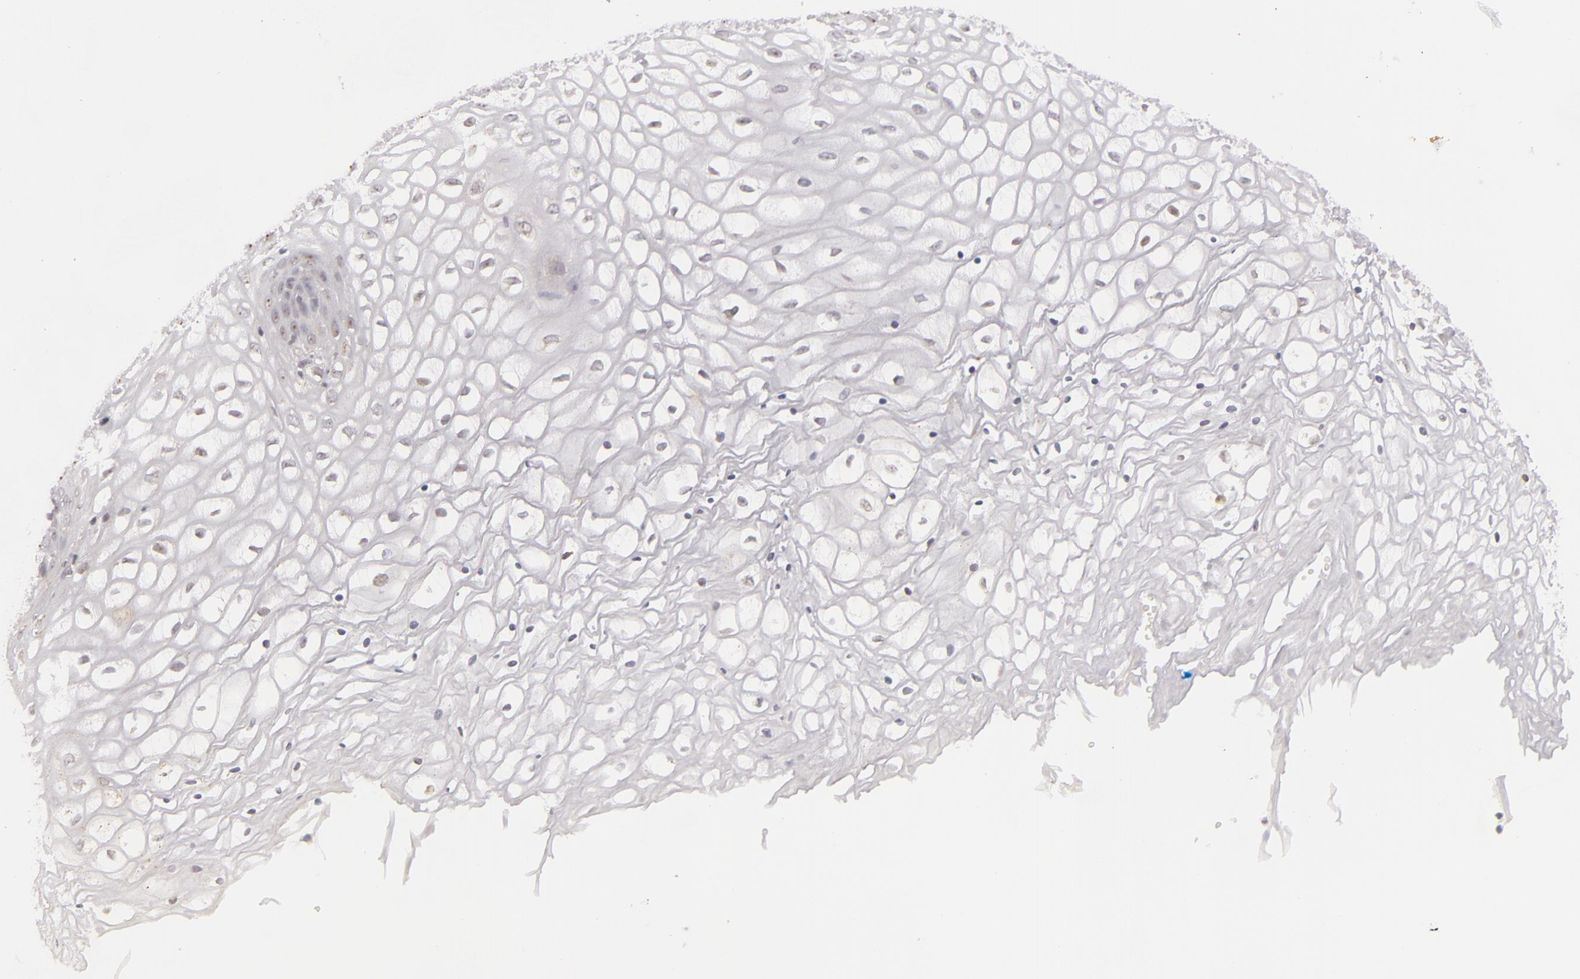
{"staining": {"intensity": "negative", "quantity": "none", "location": "none"}, "tissue": "vagina", "cell_type": "Squamous epithelial cells", "image_type": "normal", "snomed": [{"axis": "morphology", "description": "Normal tissue, NOS"}, {"axis": "topography", "description": "Vagina"}], "caption": "Protein analysis of benign vagina exhibits no significant staining in squamous epithelial cells.", "gene": "RRP7A", "patient": {"sex": "female", "age": 34}}